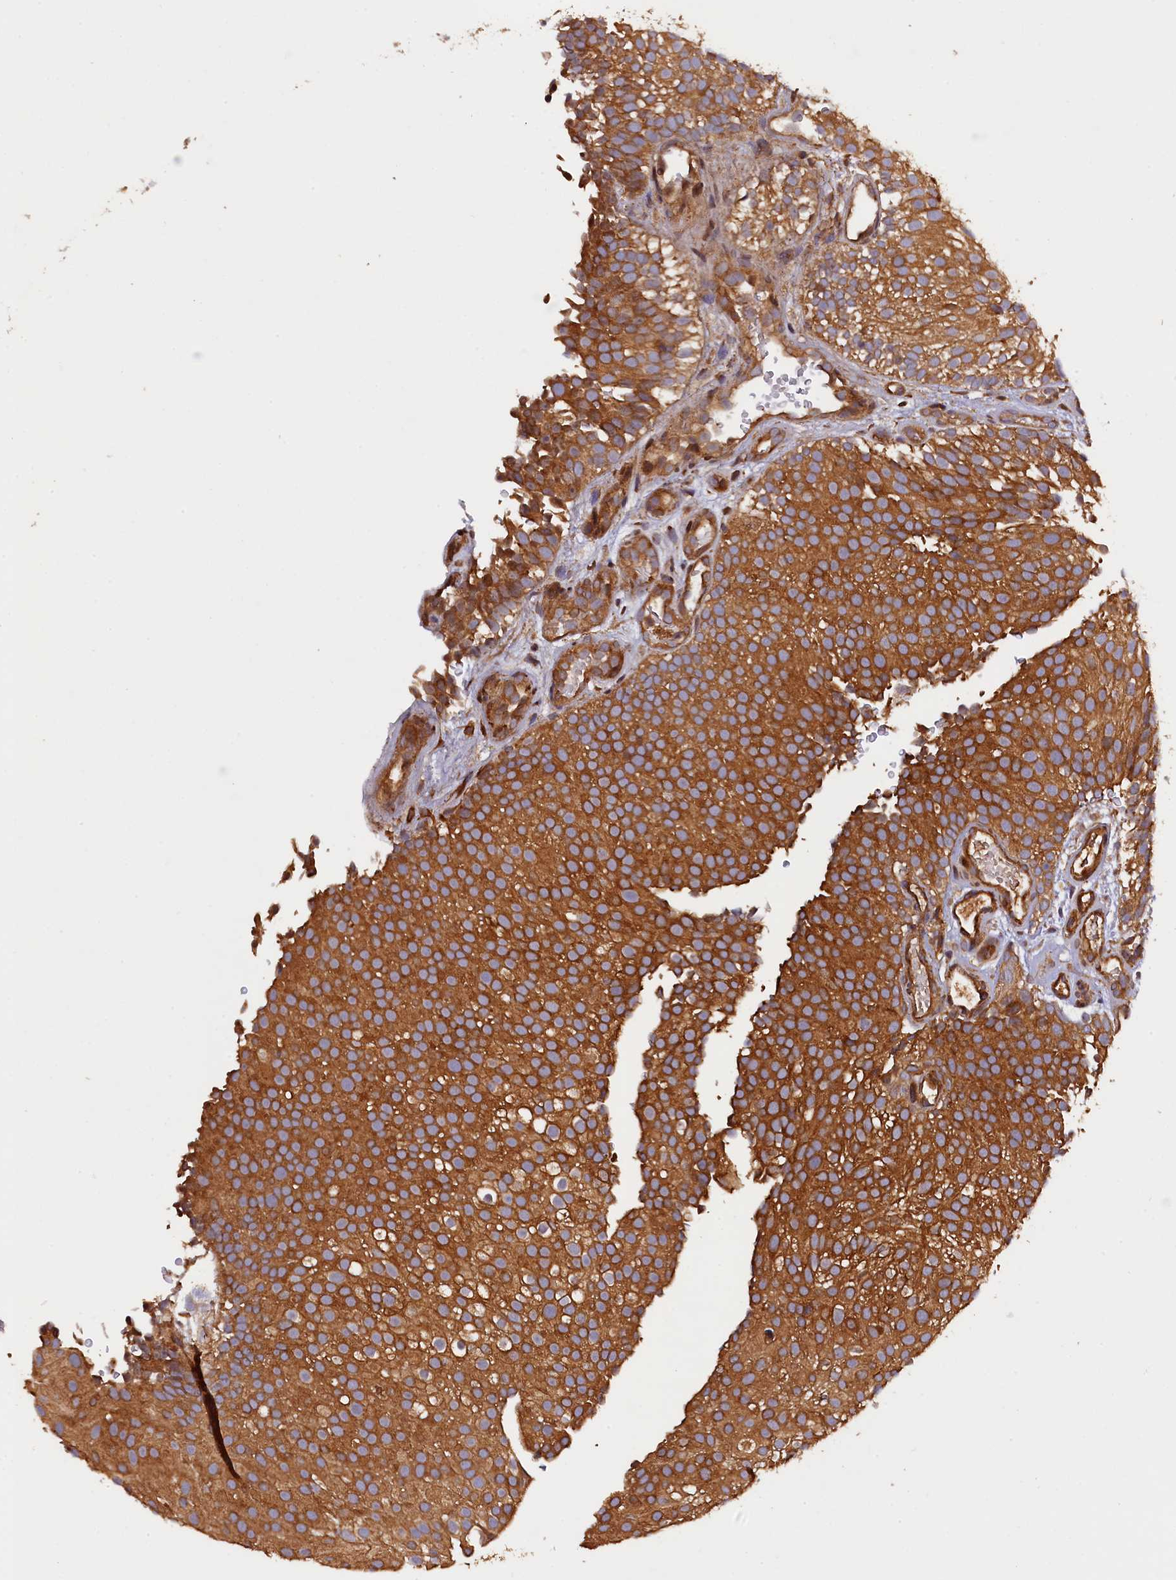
{"staining": {"intensity": "strong", "quantity": ">75%", "location": "cytoplasmic/membranous"}, "tissue": "urothelial cancer", "cell_type": "Tumor cells", "image_type": "cancer", "snomed": [{"axis": "morphology", "description": "Urothelial carcinoma, Low grade"}, {"axis": "topography", "description": "Urinary bladder"}], "caption": "This histopathology image demonstrates immunohistochemistry (IHC) staining of human urothelial cancer, with high strong cytoplasmic/membranous positivity in approximately >75% of tumor cells.", "gene": "KLC2", "patient": {"sex": "male", "age": 78}}